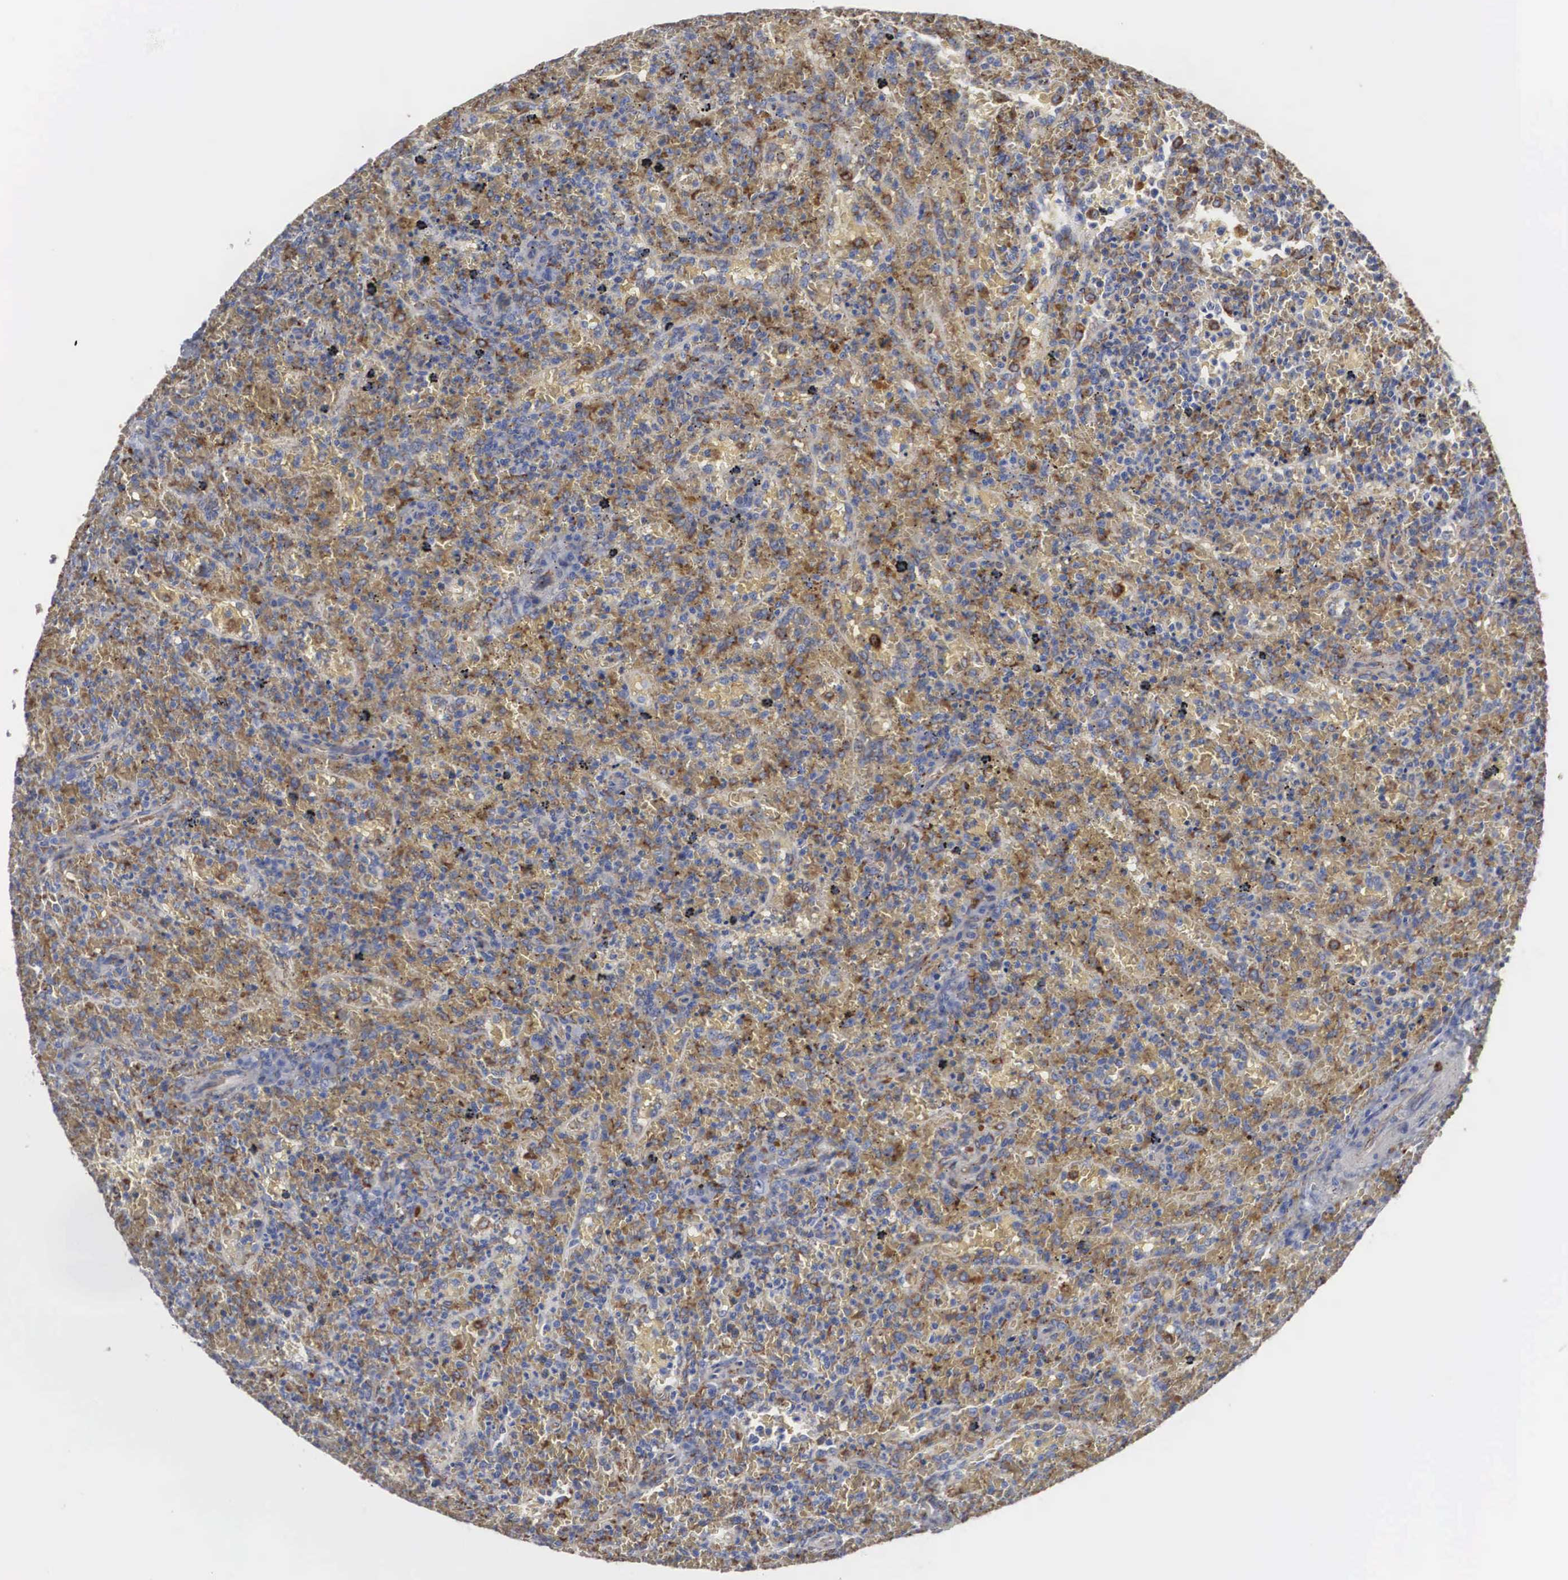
{"staining": {"intensity": "moderate", "quantity": "25%-75%", "location": "cytoplasmic/membranous"}, "tissue": "lymphoma", "cell_type": "Tumor cells", "image_type": "cancer", "snomed": [{"axis": "morphology", "description": "Malignant lymphoma, non-Hodgkin's type, High grade"}, {"axis": "topography", "description": "Spleen"}, {"axis": "topography", "description": "Lymph node"}], "caption": "Moderate cytoplasmic/membranous expression is present in about 25%-75% of tumor cells in lymphoma.", "gene": "LGALS3BP", "patient": {"sex": "female", "age": 70}}